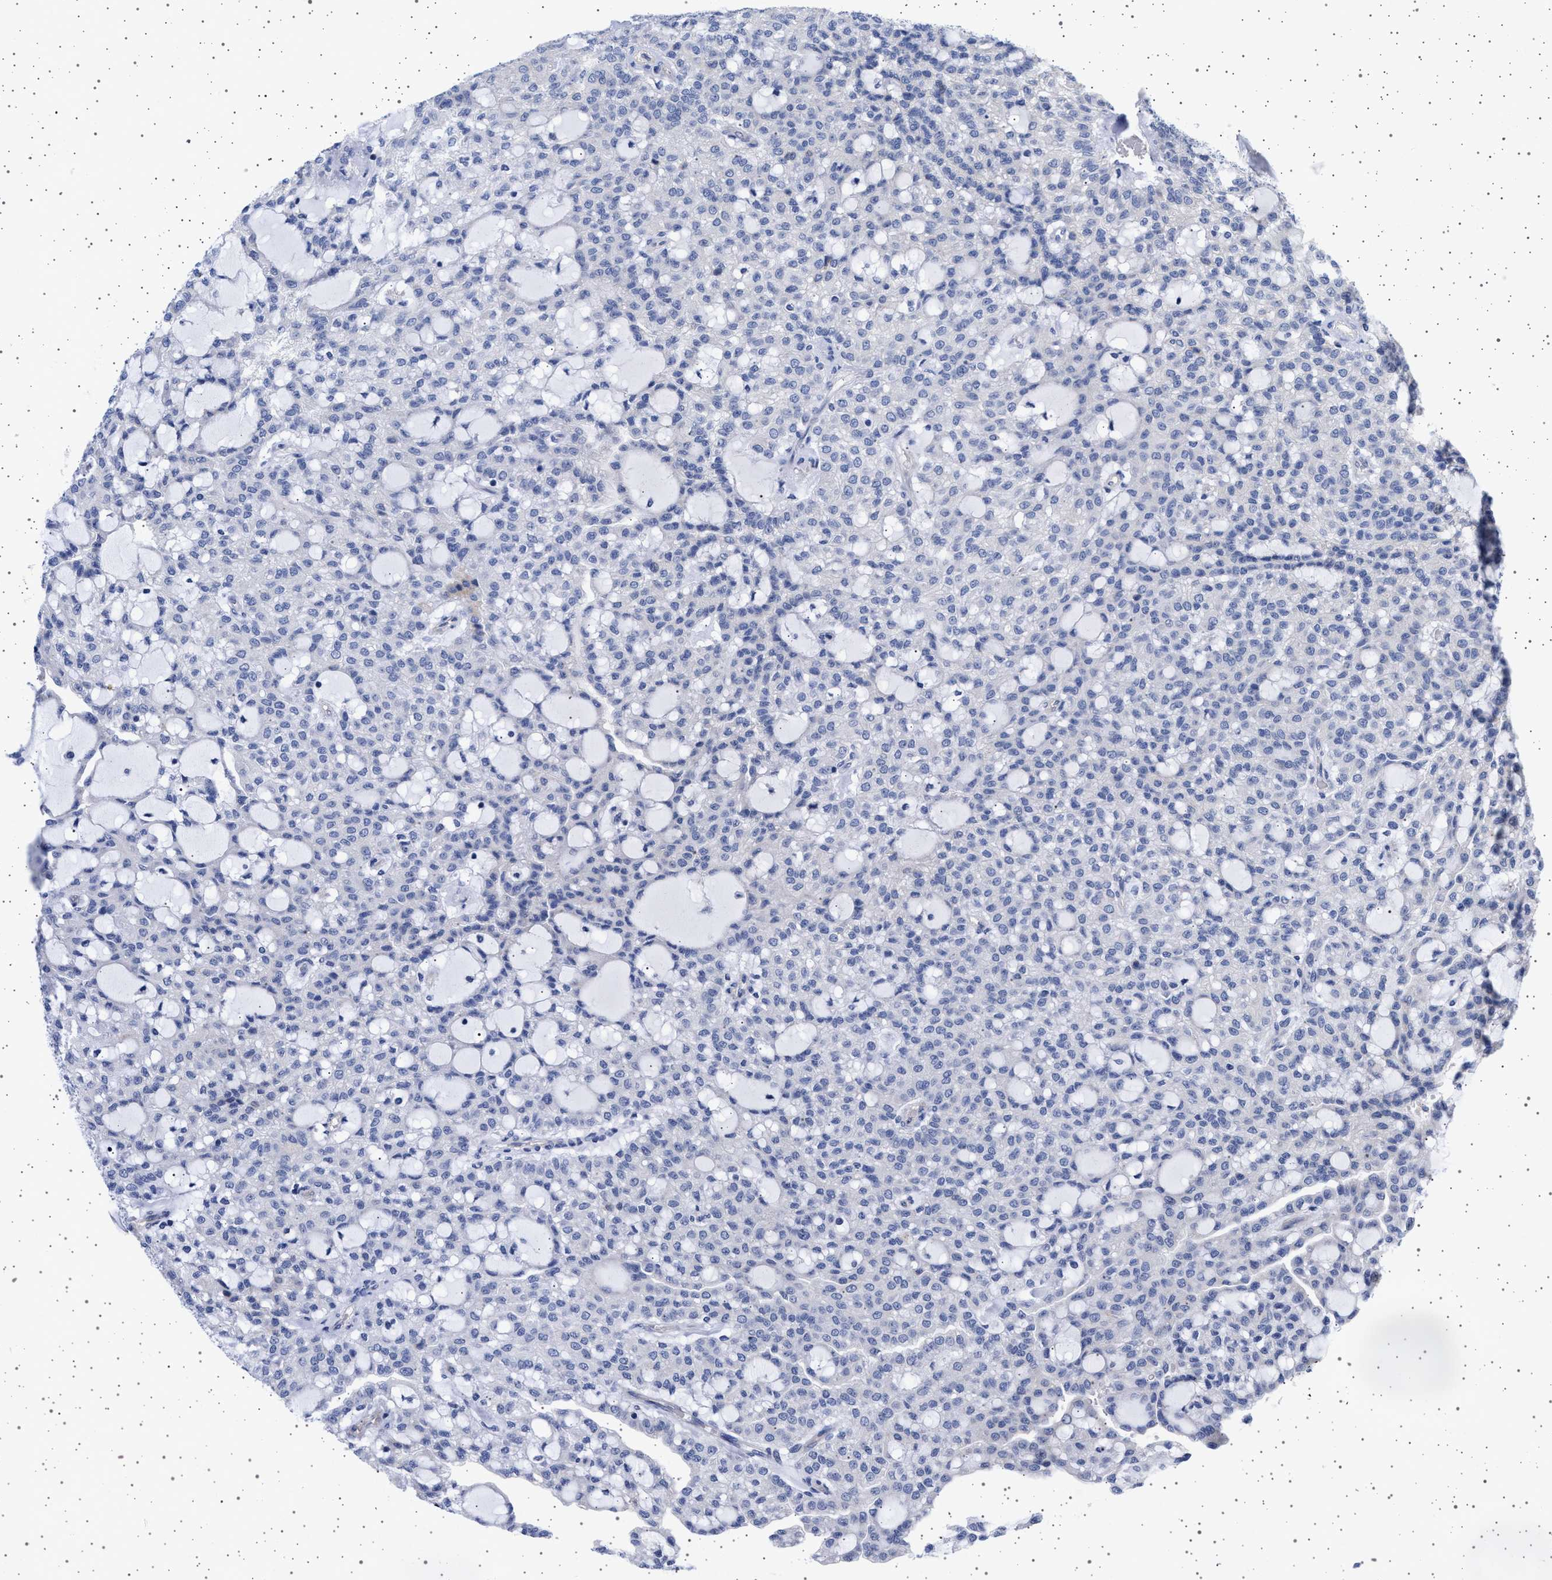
{"staining": {"intensity": "negative", "quantity": "none", "location": "none"}, "tissue": "renal cancer", "cell_type": "Tumor cells", "image_type": "cancer", "snomed": [{"axis": "morphology", "description": "Adenocarcinoma, NOS"}, {"axis": "topography", "description": "Kidney"}], "caption": "Immunohistochemistry (IHC) image of human adenocarcinoma (renal) stained for a protein (brown), which displays no staining in tumor cells.", "gene": "TRMT10B", "patient": {"sex": "male", "age": 63}}